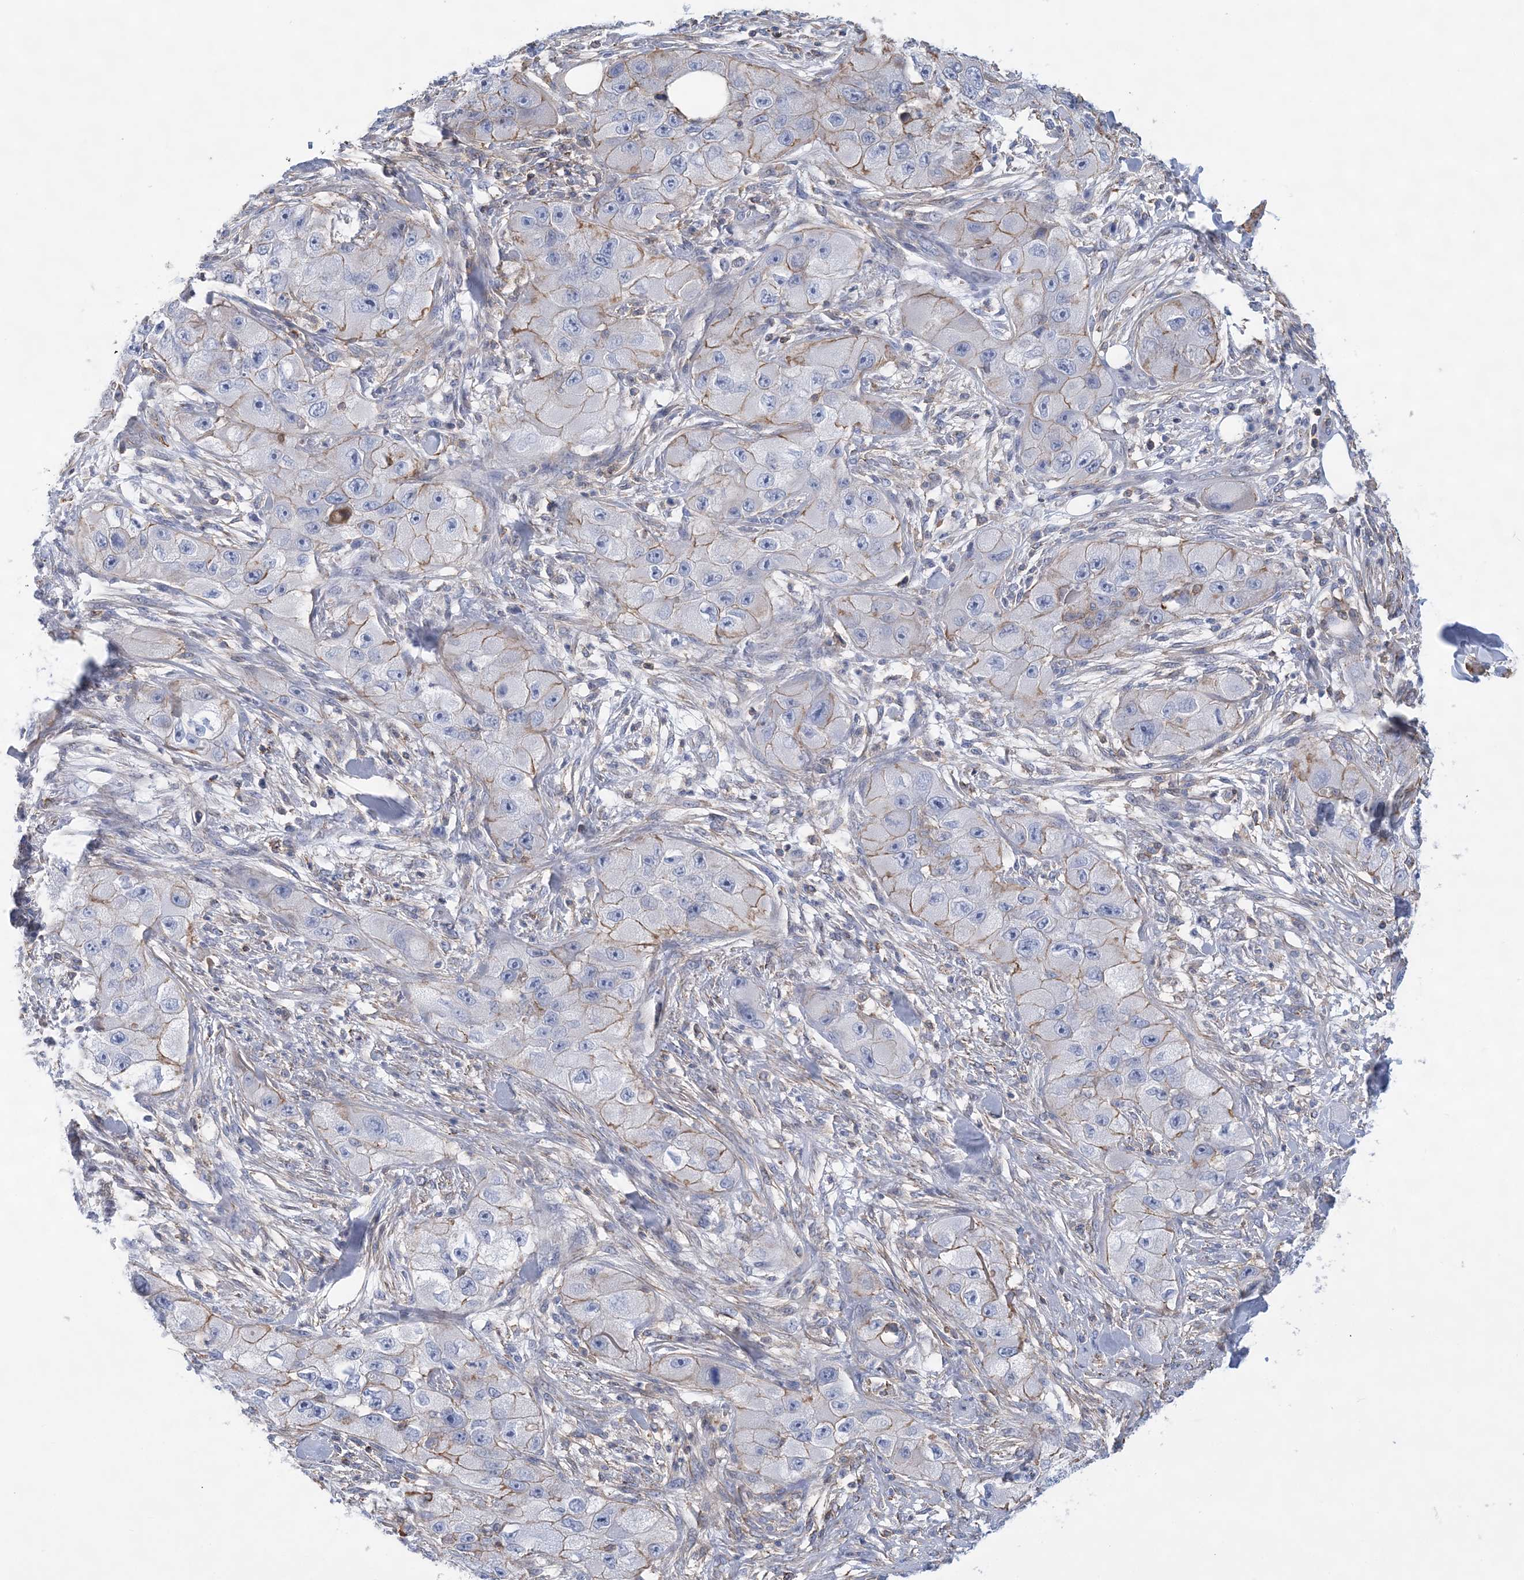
{"staining": {"intensity": "weak", "quantity": "25%-75%", "location": "cytoplasmic/membranous"}, "tissue": "skin cancer", "cell_type": "Tumor cells", "image_type": "cancer", "snomed": [{"axis": "morphology", "description": "Squamous cell carcinoma, NOS"}, {"axis": "topography", "description": "Skin"}, {"axis": "topography", "description": "Subcutis"}], "caption": "Brown immunohistochemical staining in squamous cell carcinoma (skin) demonstrates weak cytoplasmic/membranous positivity in approximately 25%-75% of tumor cells. (DAB IHC with brightfield microscopy, high magnification).", "gene": "C11orf21", "patient": {"sex": "male", "age": 73}}